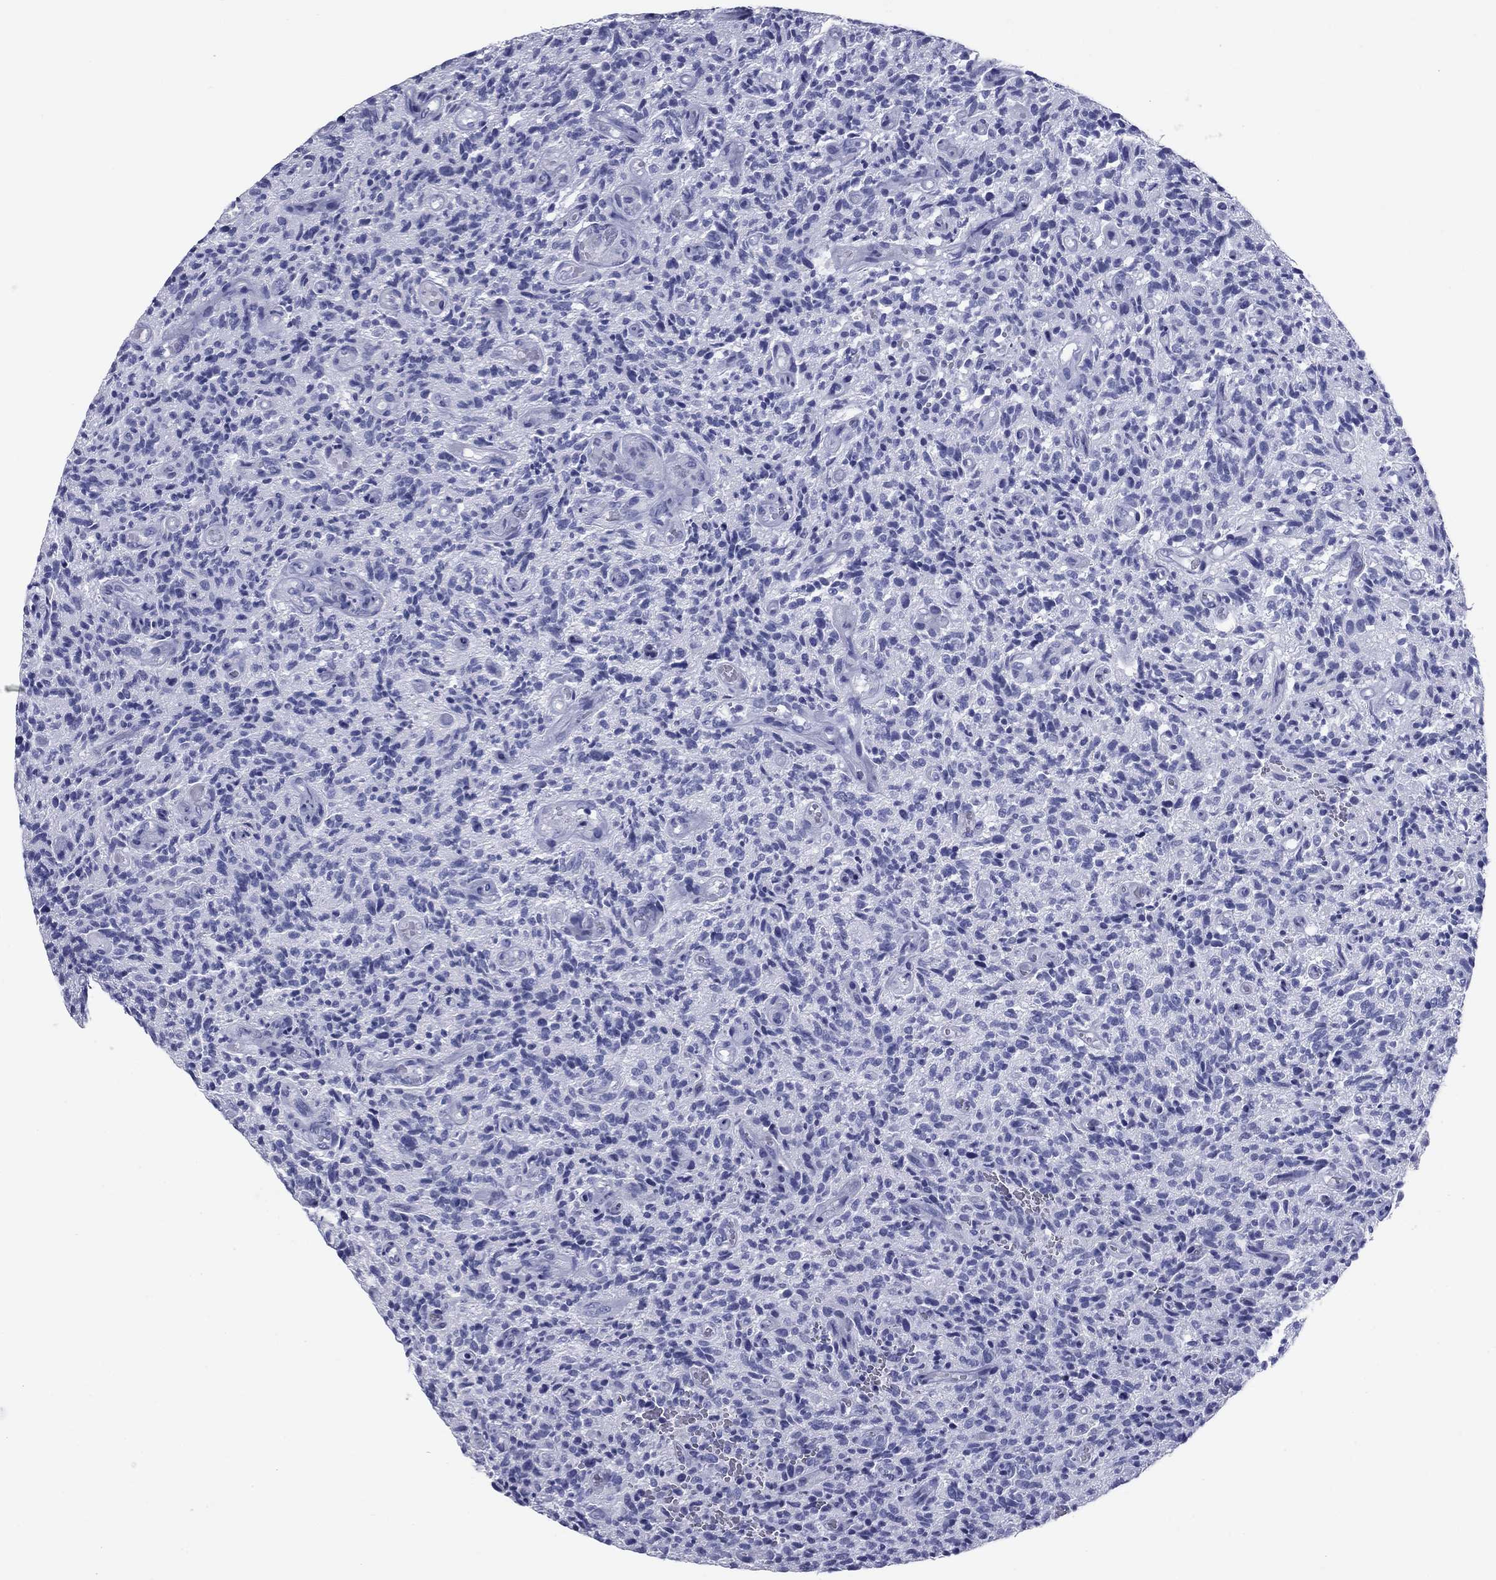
{"staining": {"intensity": "negative", "quantity": "none", "location": "none"}, "tissue": "glioma", "cell_type": "Tumor cells", "image_type": "cancer", "snomed": [{"axis": "morphology", "description": "Glioma, malignant, High grade"}, {"axis": "topography", "description": "Brain"}], "caption": "A micrograph of glioma stained for a protein shows no brown staining in tumor cells.", "gene": "NPPA", "patient": {"sex": "male", "age": 64}}